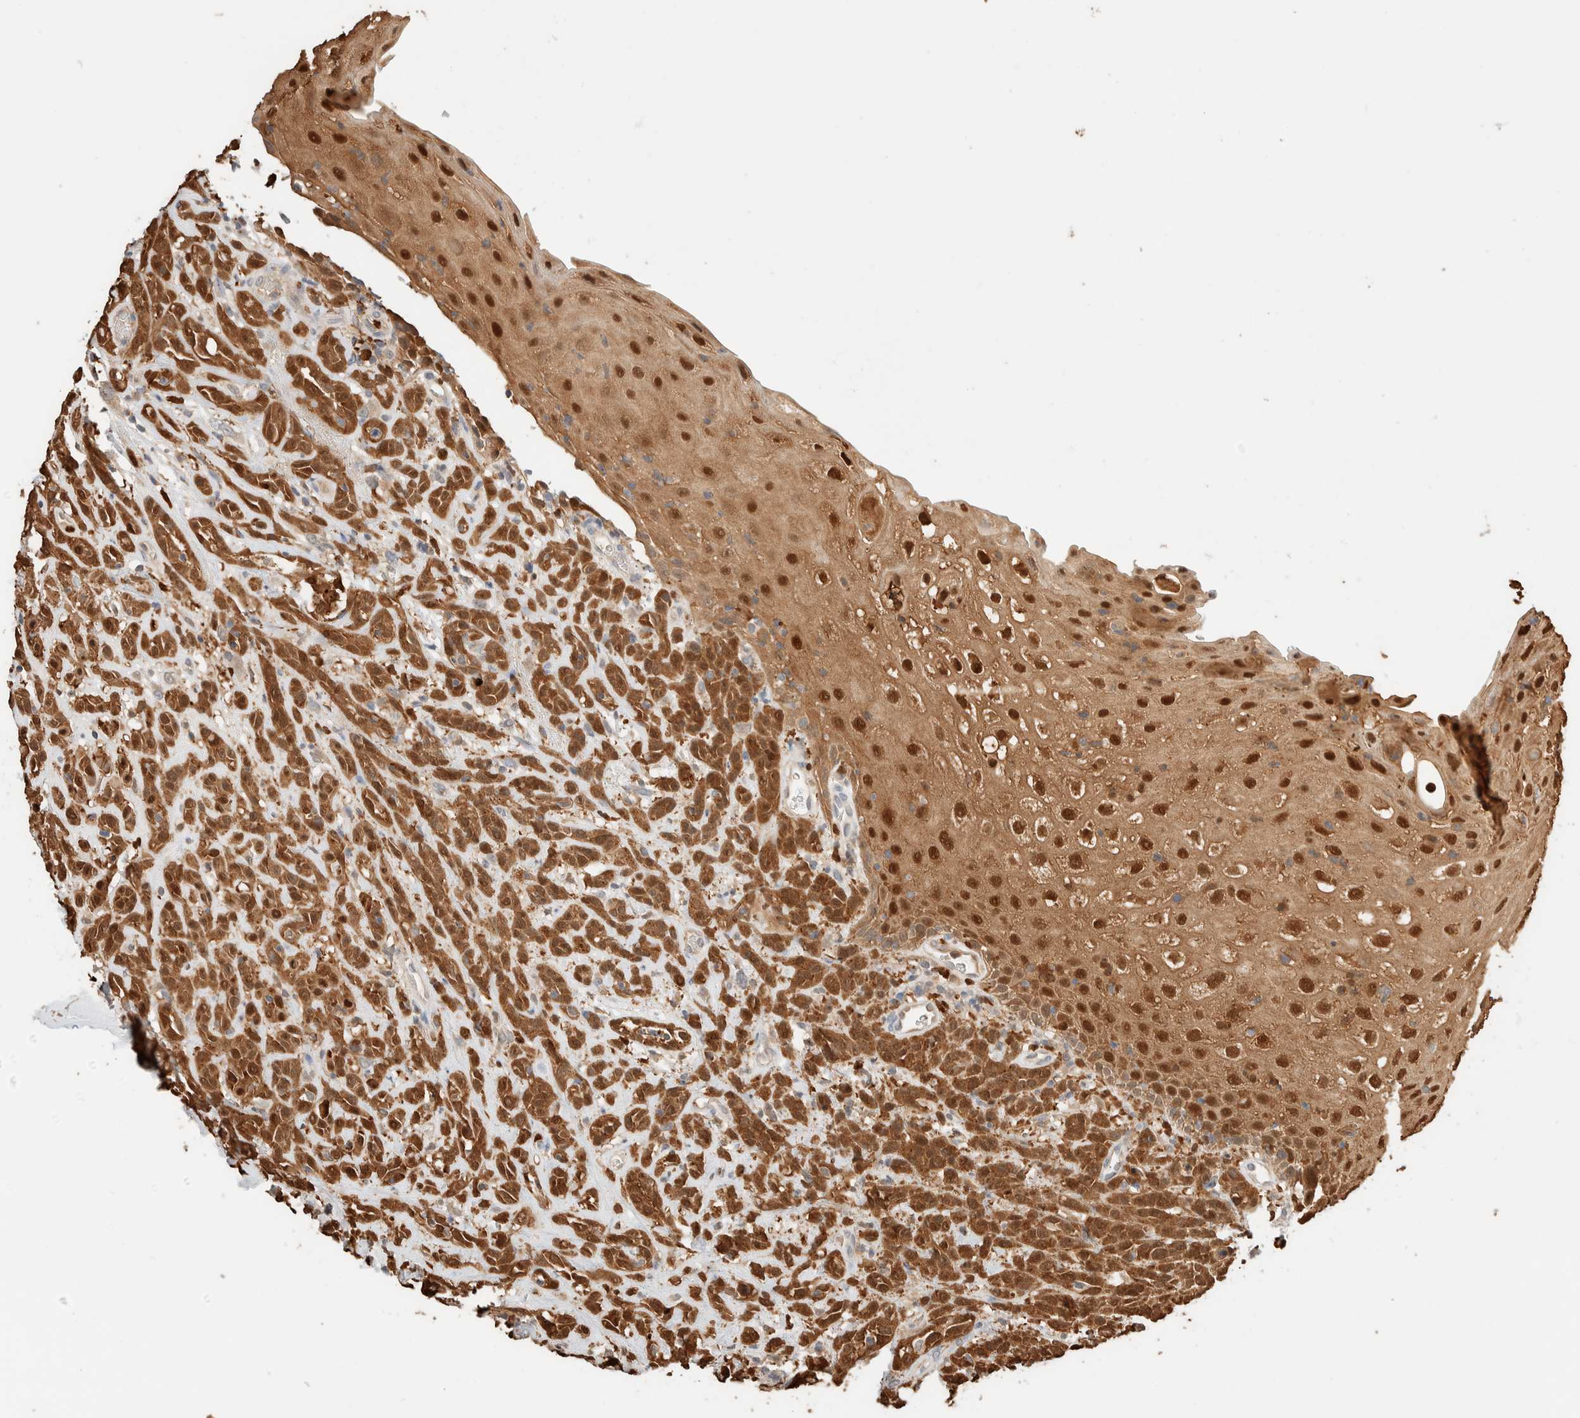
{"staining": {"intensity": "strong", "quantity": ">75%", "location": "cytoplasmic/membranous,nuclear"}, "tissue": "head and neck cancer", "cell_type": "Tumor cells", "image_type": "cancer", "snomed": [{"axis": "morphology", "description": "Normal tissue, NOS"}, {"axis": "morphology", "description": "Squamous cell carcinoma, NOS"}, {"axis": "topography", "description": "Cartilage tissue"}, {"axis": "topography", "description": "Head-Neck"}], "caption": "High-magnification brightfield microscopy of head and neck cancer stained with DAB (3,3'-diaminobenzidine) (brown) and counterstained with hematoxylin (blue). tumor cells exhibit strong cytoplasmic/membranous and nuclear expression is present in about>75% of cells.", "gene": "SETD4", "patient": {"sex": "male", "age": 62}}